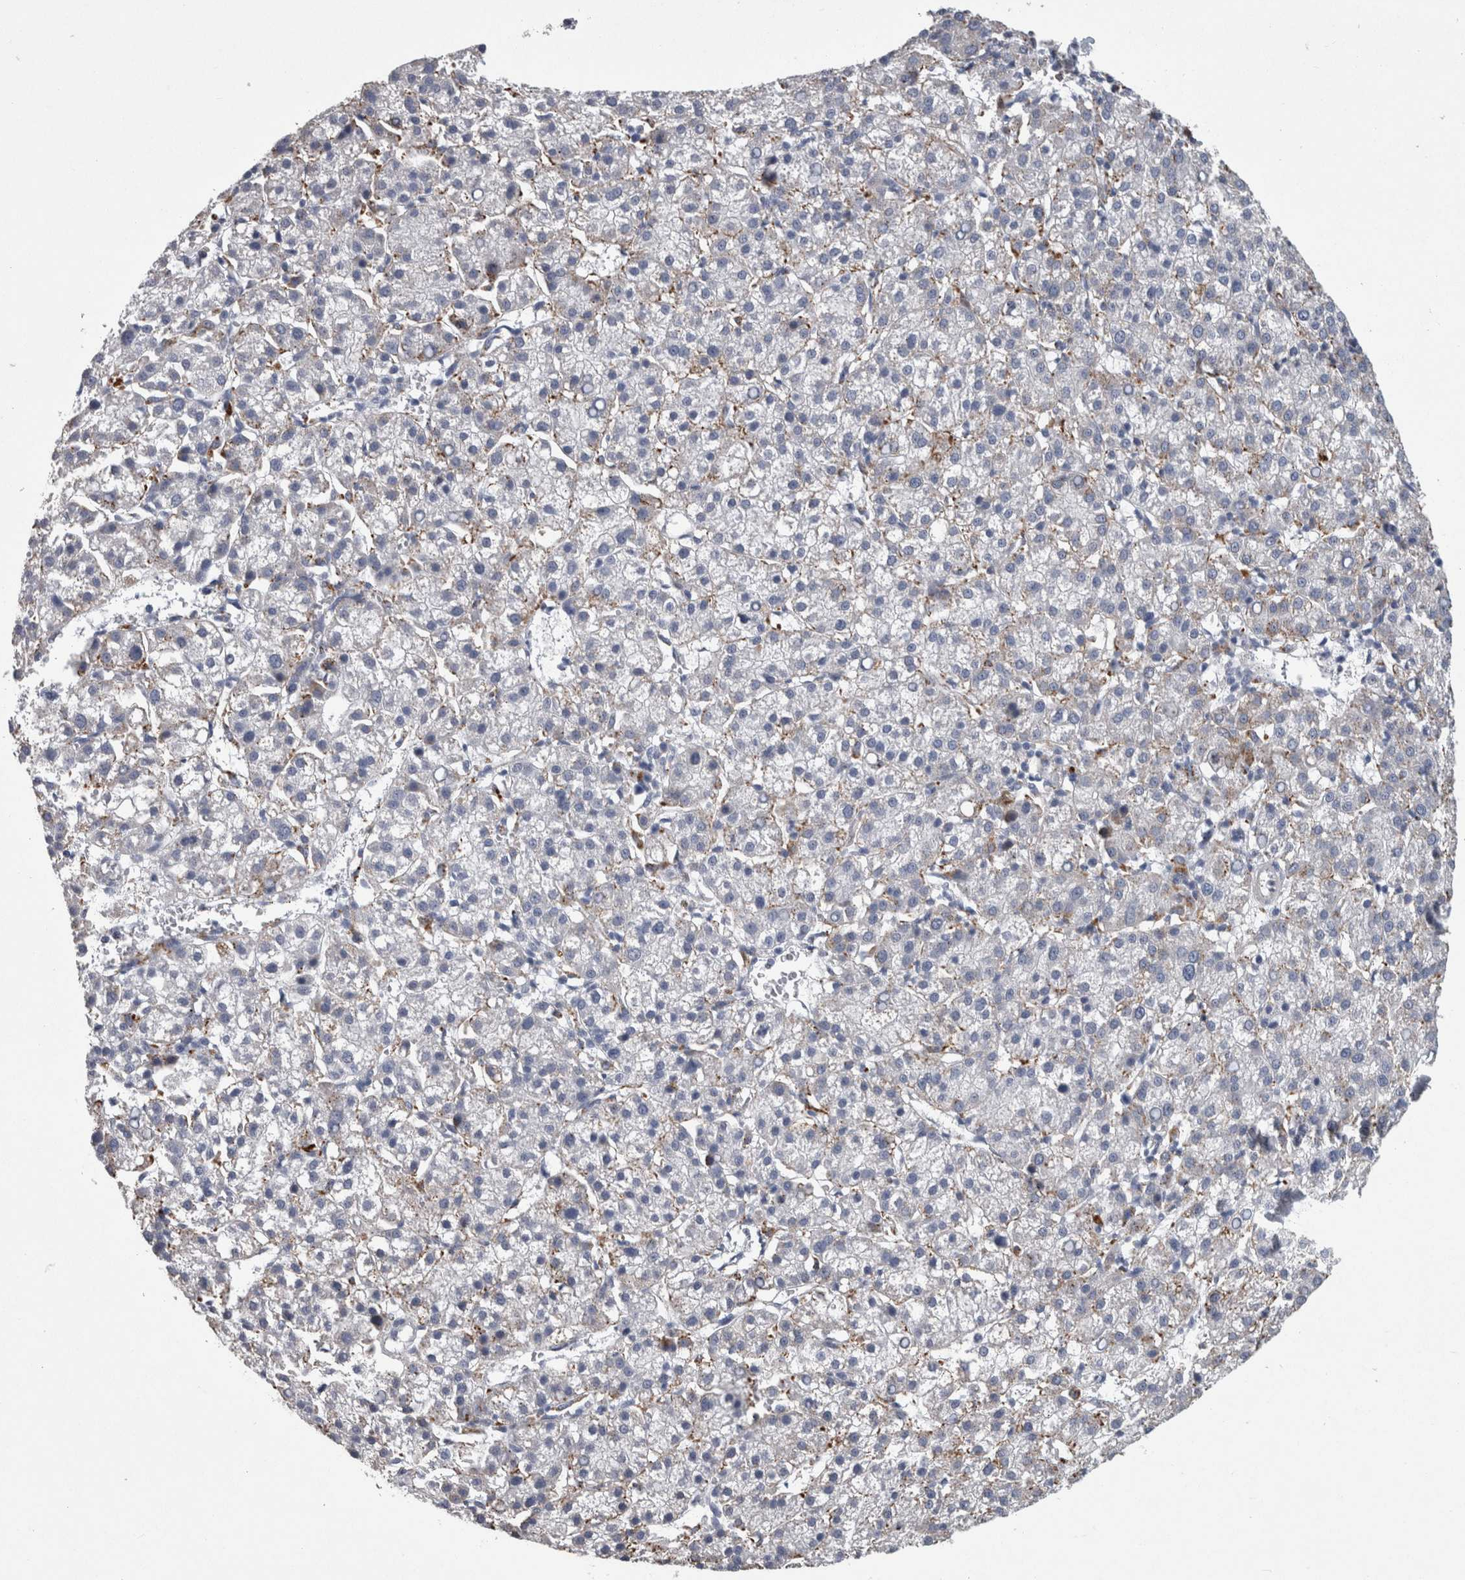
{"staining": {"intensity": "weak", "quantity": "<25%", "location": "cytoplasmic/membranous"}, "tissue": "liver cancer", "cell_type": "Tumor cells", "image_type": "cancer", "snomed": [{"axis": "morphology", "description": "Carcinoma, Hepatocellular, NOS"}, {"axis": "topography", "description": "Liver"}], "caption": "Liver cancer (hepatocellular carcinoma) was stained to show a protein in brown. There is no significant positivity in tumor cells.", "gene": "DPP7", "patient": {"sex": "female", "age": 58}}